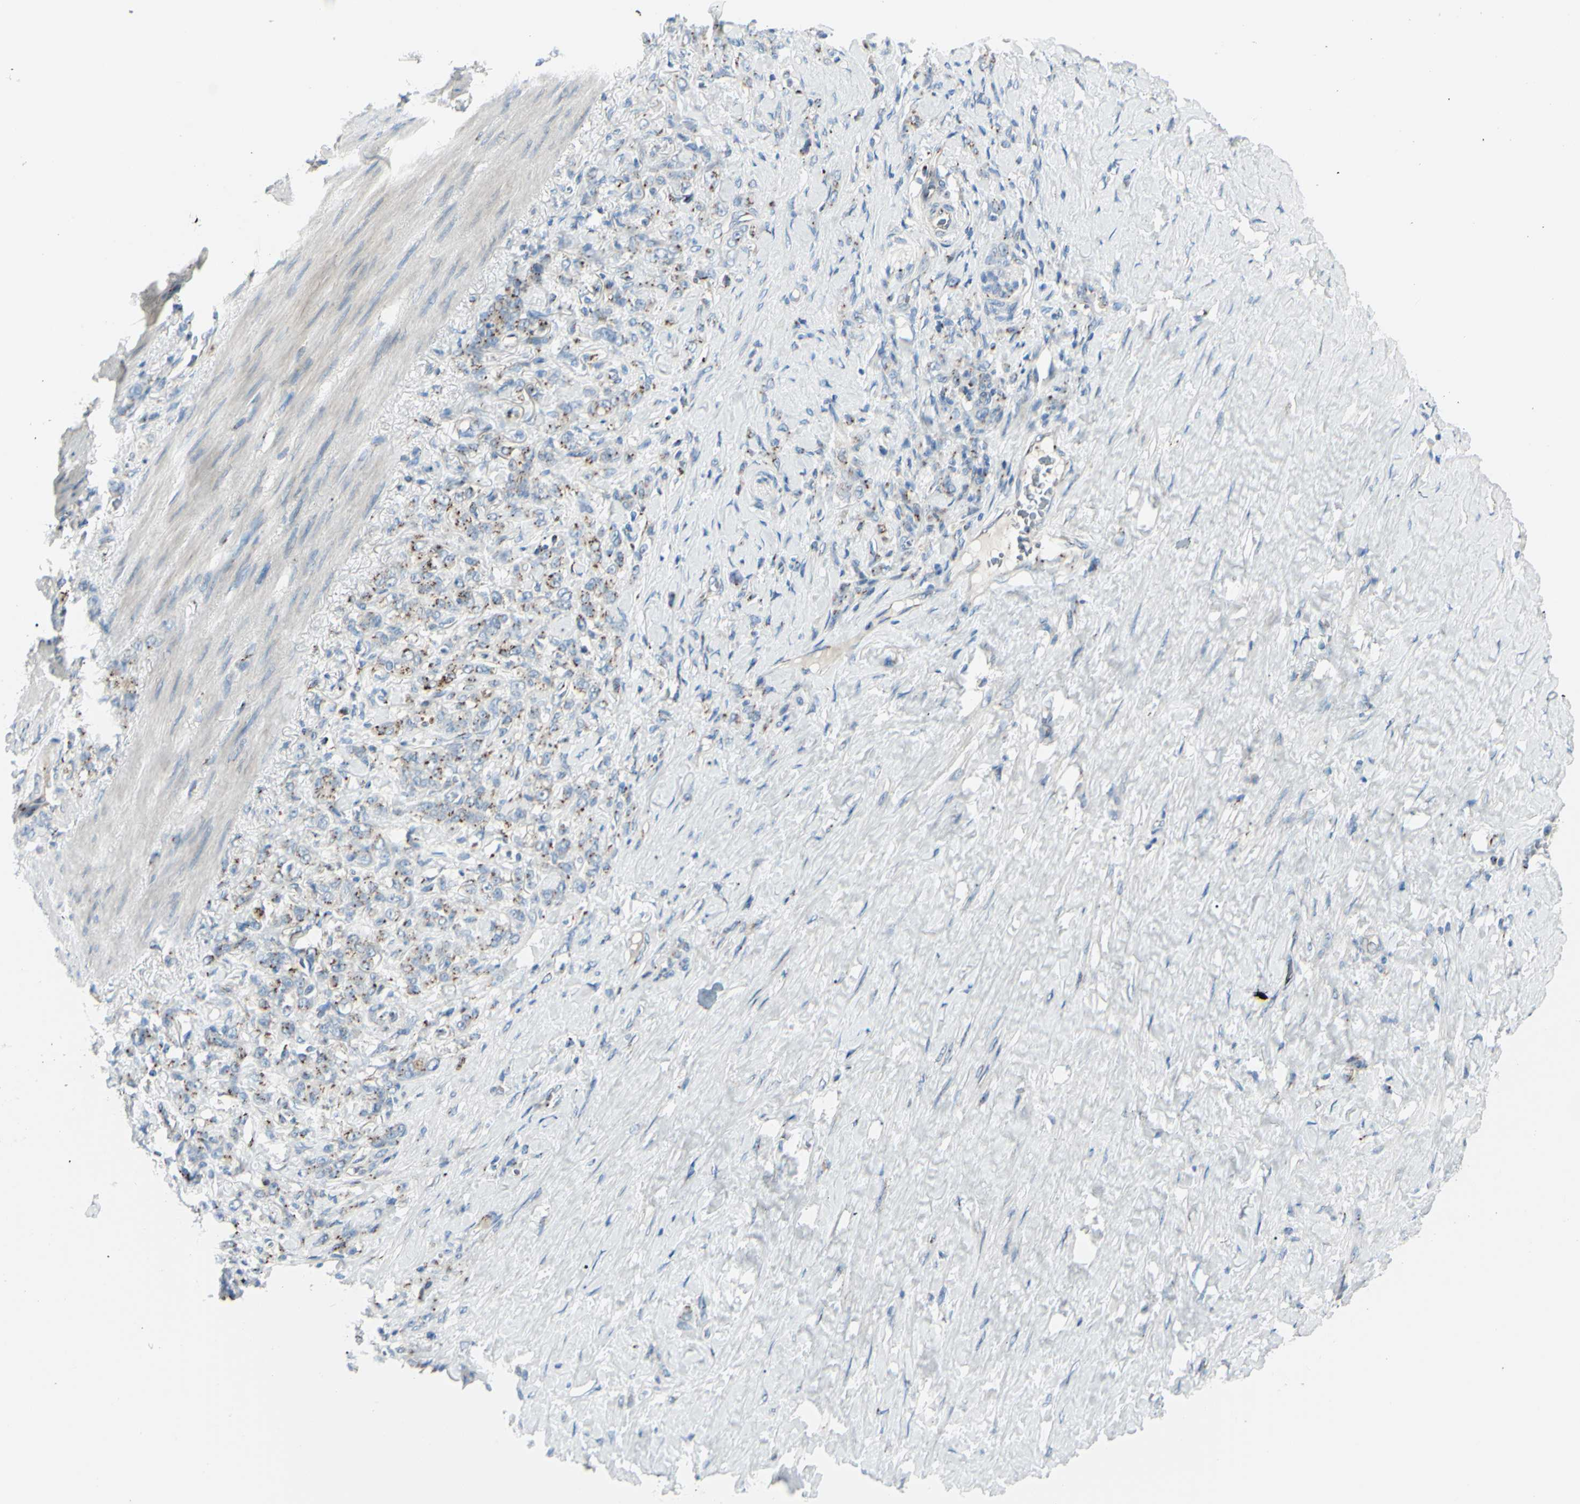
{"staining": {"intensity": "moderate", "quantity": "25%-75%", "location": "cytoplasmic/membranous"}, "tissue": "stomach cancer", "cell_type": "Tumor cells", "image_type": "cancer", "snomed": [{"axis": "morphology", "description": "Adenocarcinoma, NOS"}, {"axis": "topography", "description": "Stomach"}], "caption": "Immunohistochemistry staining of stomach cancer, which exhibits medium levels of moderate cytoplasmic/membranous staining in about 25%-75% of tumor cells indicating moderate cytoplasmic/membranous protein expression. The staining was performed using DAB (3,3'-diaminobenzidine) (brown) for protein detection and nuclei were counterstained in hematoxylin (blue).", "gene": "B4GALT1", "patient": {"sex": "male", "age": 82}}